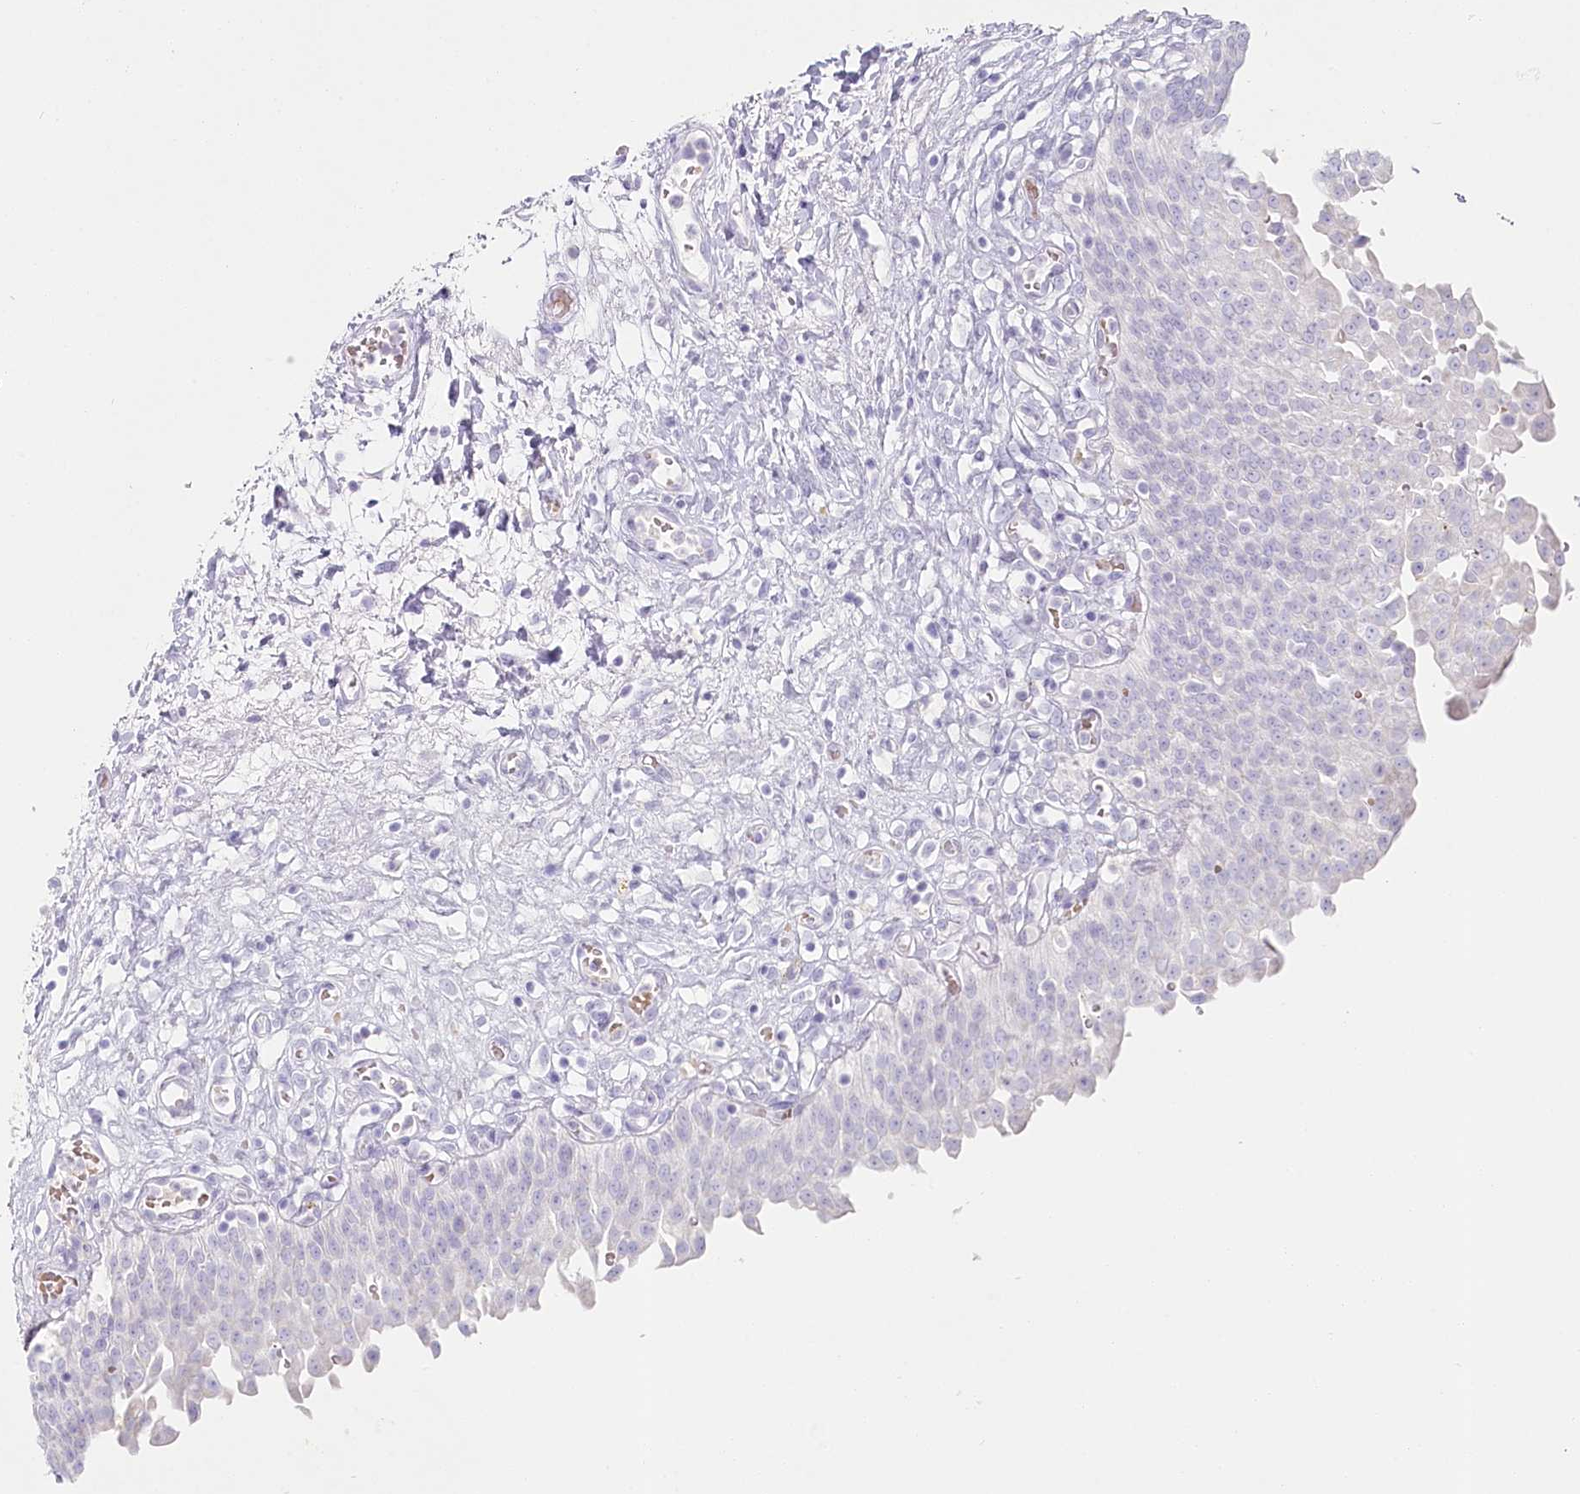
{"staining": {"intensity": "negative", "quantity": "none", "location": "none"}, "tissue": "urinary bladder", "cell_type": "Urothelial cells", "image_type": "normal", "snomed": [{"axis": "morphology", "description": "Urothelial carcinoma, High grade"}, {"axis": "topography", "description": "Urinary bladder"}], "caption": "This is a image of immunohistochemistry (IHC) staining of benign urinary bladder, which shows no positivity in urothelial cells.", "gene": "IFIT5", "patient": {"sex": "male", "age": 46}}